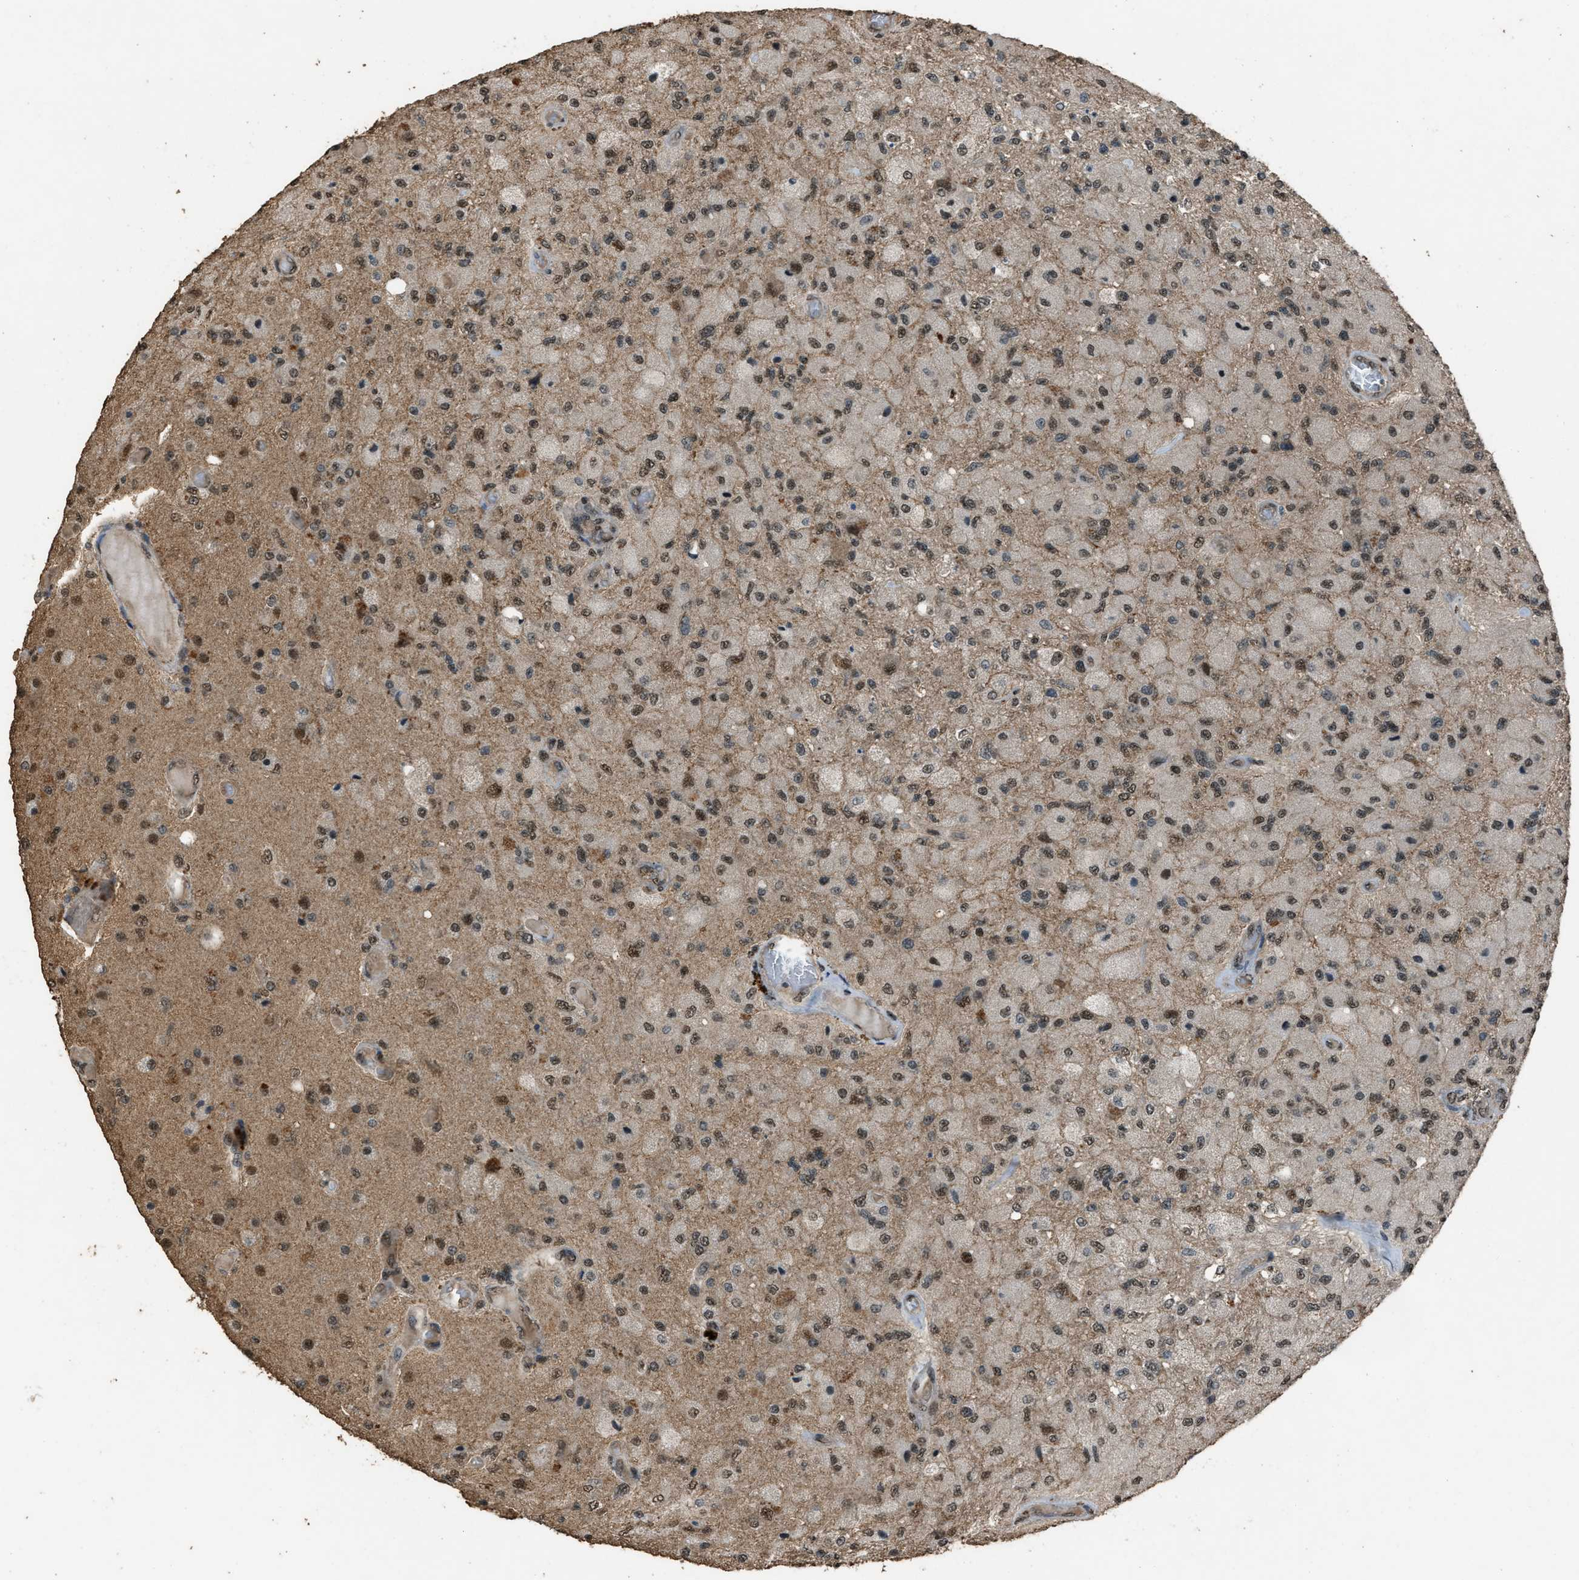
{"staining": {"intensity": "moderate", "quantity": ">75%", "location": "nuclear"}, "tissue": "glioma", "cell_type": "Tumor cells", "image_type": "cancer", "snomed": [{"axis": "morphology", "description": "Normal tissue, NOS"}, {"axis": "morphology", "description": "Glioma, malignant, High grade"}, {"axis": "topography", "description": "Cerebral cortex"}], "caption": "This is an image of immunohistochemistry staining of glioma, which shows moderate positivity in the nuclear of tumor cells.", "gene": "SERTAD2", "patient": {"sex": "male", "age": 77}}